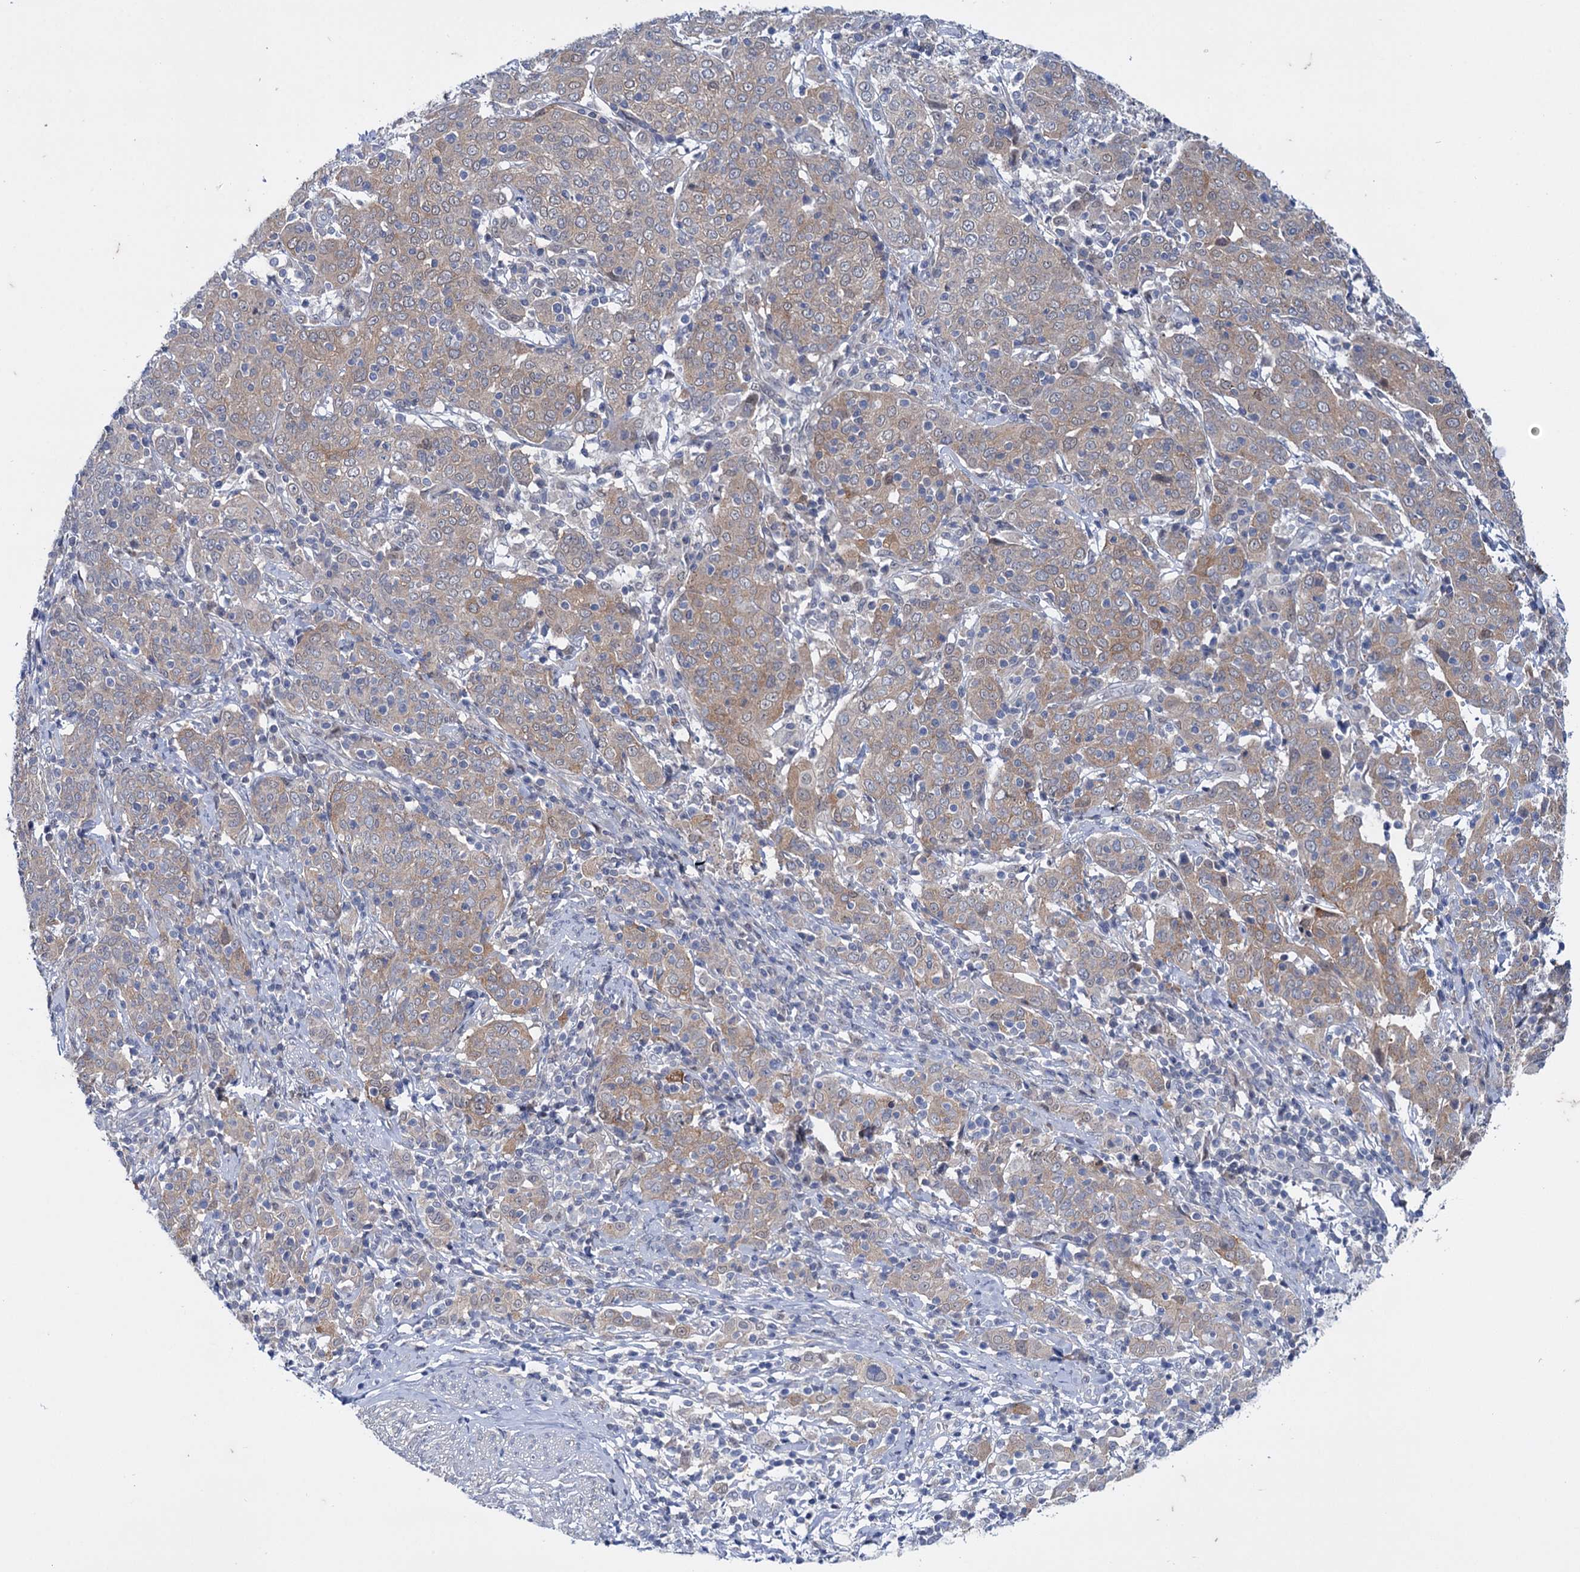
{"staining": {"intensity": "weak", "quantity": "25%-75%", "location": "cytoplasmic/membranous"}, "tissue": "cervical cancer", "cell_type": "Tumor cells", "image_type": "cancer", "snomed": [{"axis": "morphology", "description": "Squamous cell carcinoma, NOS"}, {"axis": "topography", "description": "Cervix"}], "caption": "IHC histopathology image of human squamous cell carcinoma (cervical) stained for a protein (brown), which exhibits low levels of weak cytoplasmic/membranous expression in about 25%-75% of tumor cells.", "gene": "MID1IP1", "patient": {"sex": "female", "age": 67}}